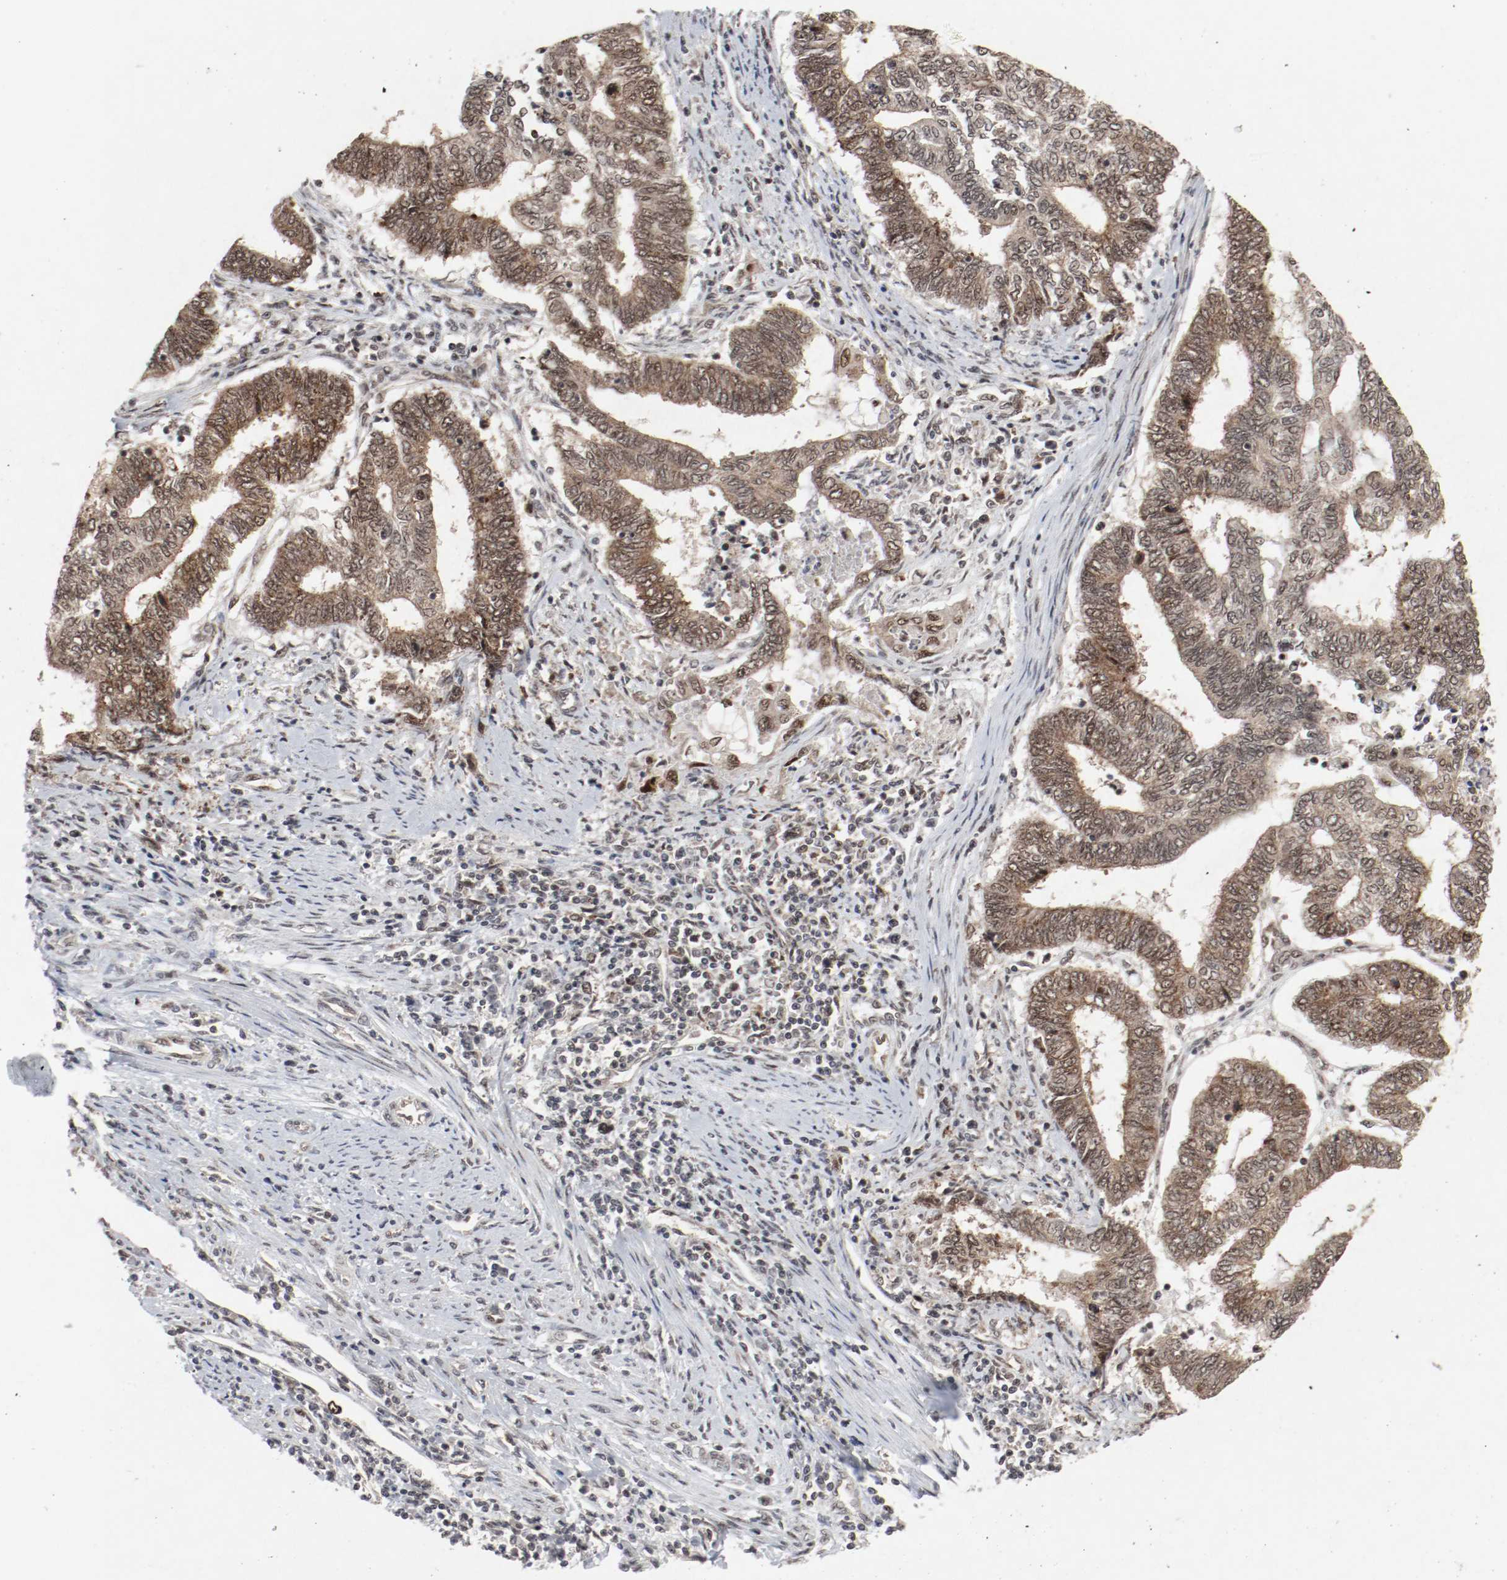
{"staining": {"intensity": "moderate", "quantity": ">75%", "location": "cytoplasmic/membranous,nuclear"}, "tissue": "endometrial cancer", "cell_type": "Tumor cells", "image_type": "cancer", "snomed": [{"axis": "morphology", "description": "Adenocarcinoma, NOS"}, {"axis": "topography", "description": "Uterus"}, {"axis": "topography", "description": "Endometrium"}], "caption": "Protein staining of endometrial cancer (adenocarcinoma) tissue reveals moderate cytoplasmic/membranous and nuclear positivity in about >75% of tumor cells.", "gene": "CSNK2B", "patient": {"sex": "female", "age": 70}}